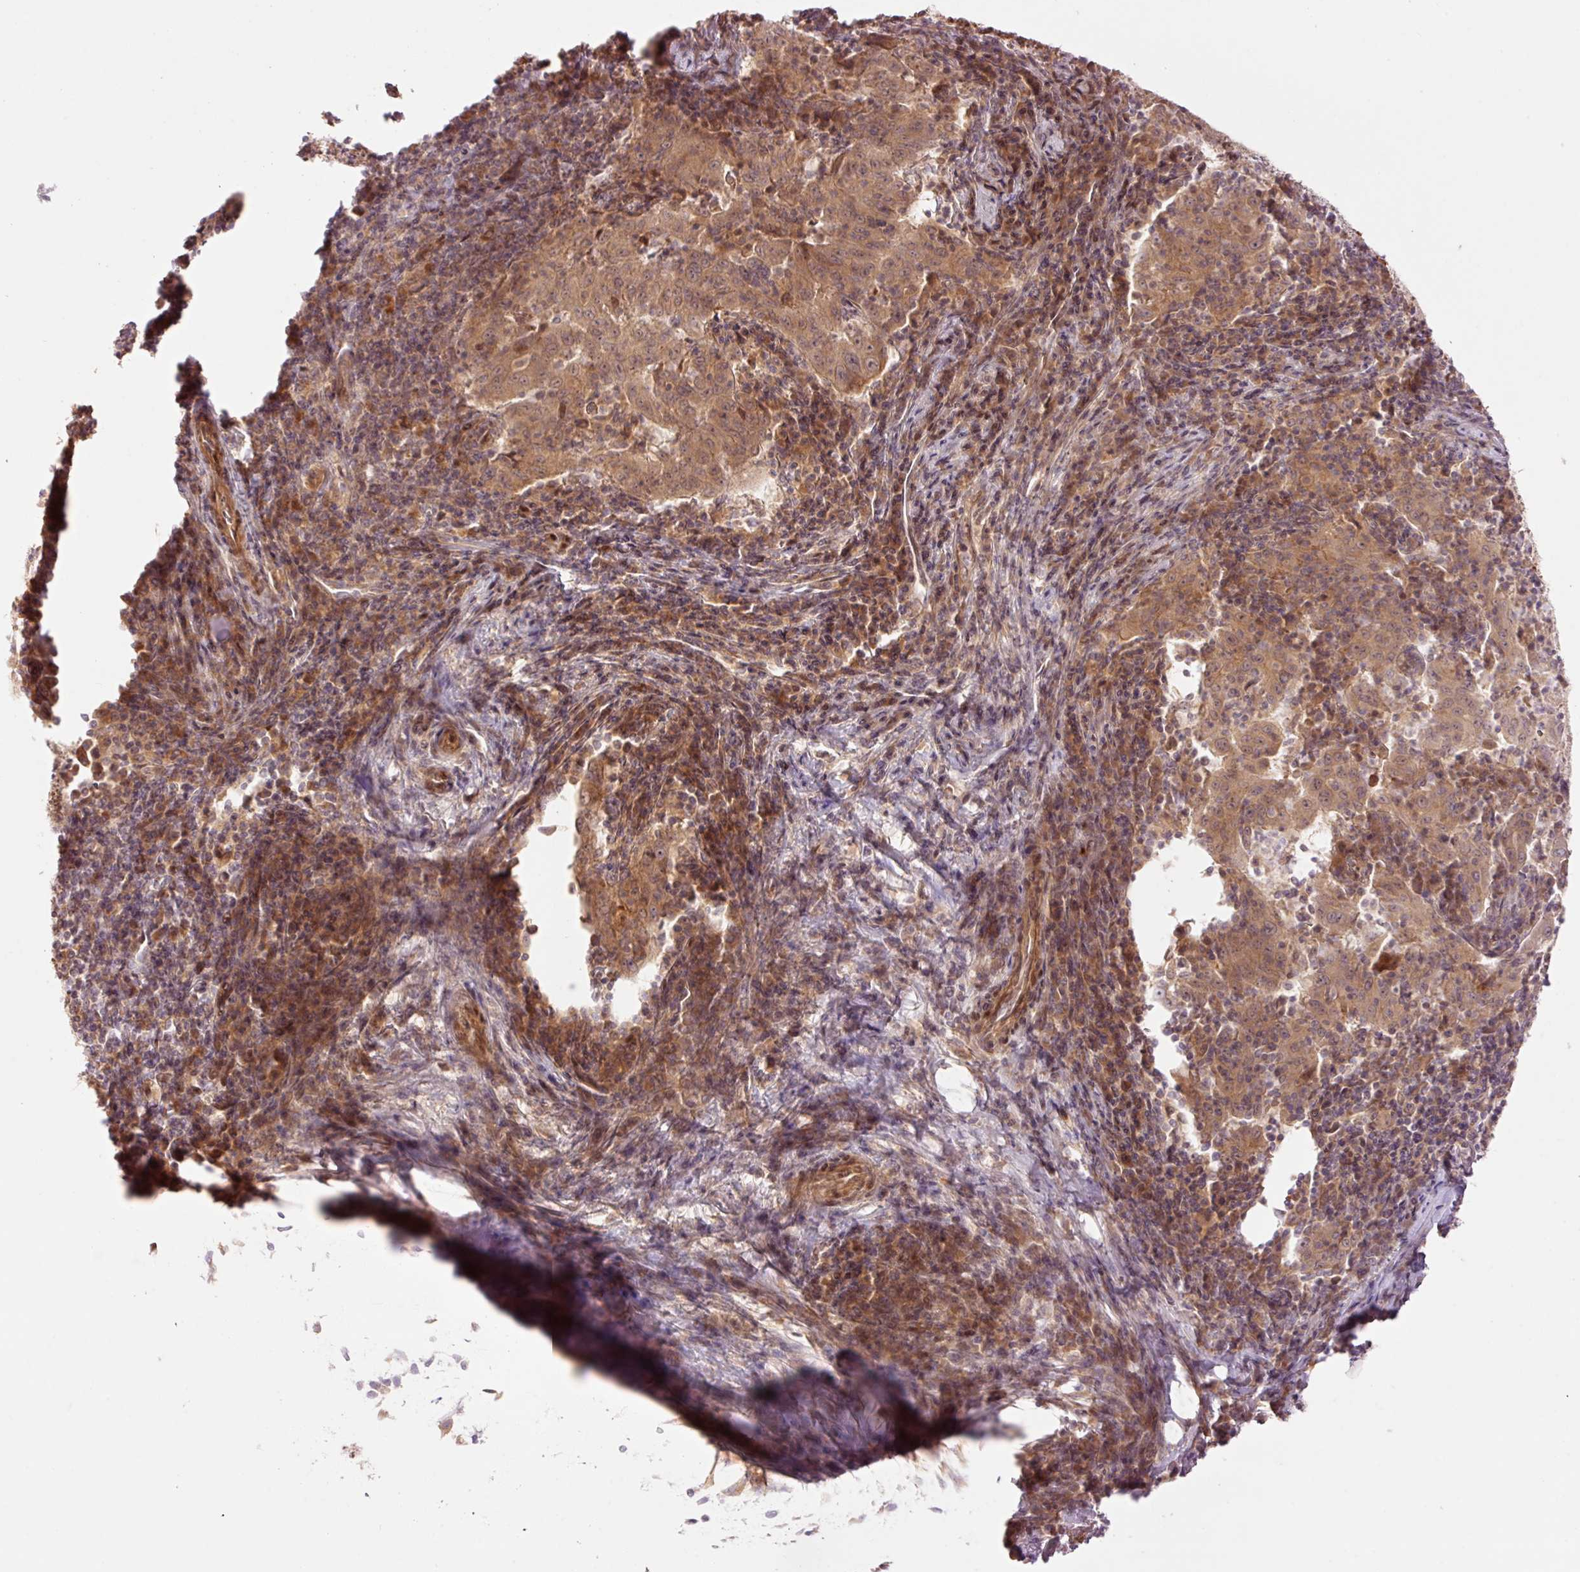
{"staining": {"intensity": "moderate", "quantity": ">75%", "location": "cytoplasmic/membranous,nuclear"}, "tissue": "pancreatic cancer", "cell_type": "Tumor cells", "image_type": "cancer", "snomed": [{"axis": "morphology", "description": "Adenocarcinoma, NOS"}, {"axis": "topography", "description": "Pancreas"}], "caption": "Tumor cells reveal medium levels of moderate cytoplasmic/membranous and nuclear staining in about >75% of cells in pancreatic adenocarcinoma.", "gene": "SLC29A3", "patient": {"sex": "male", "age": 63}}